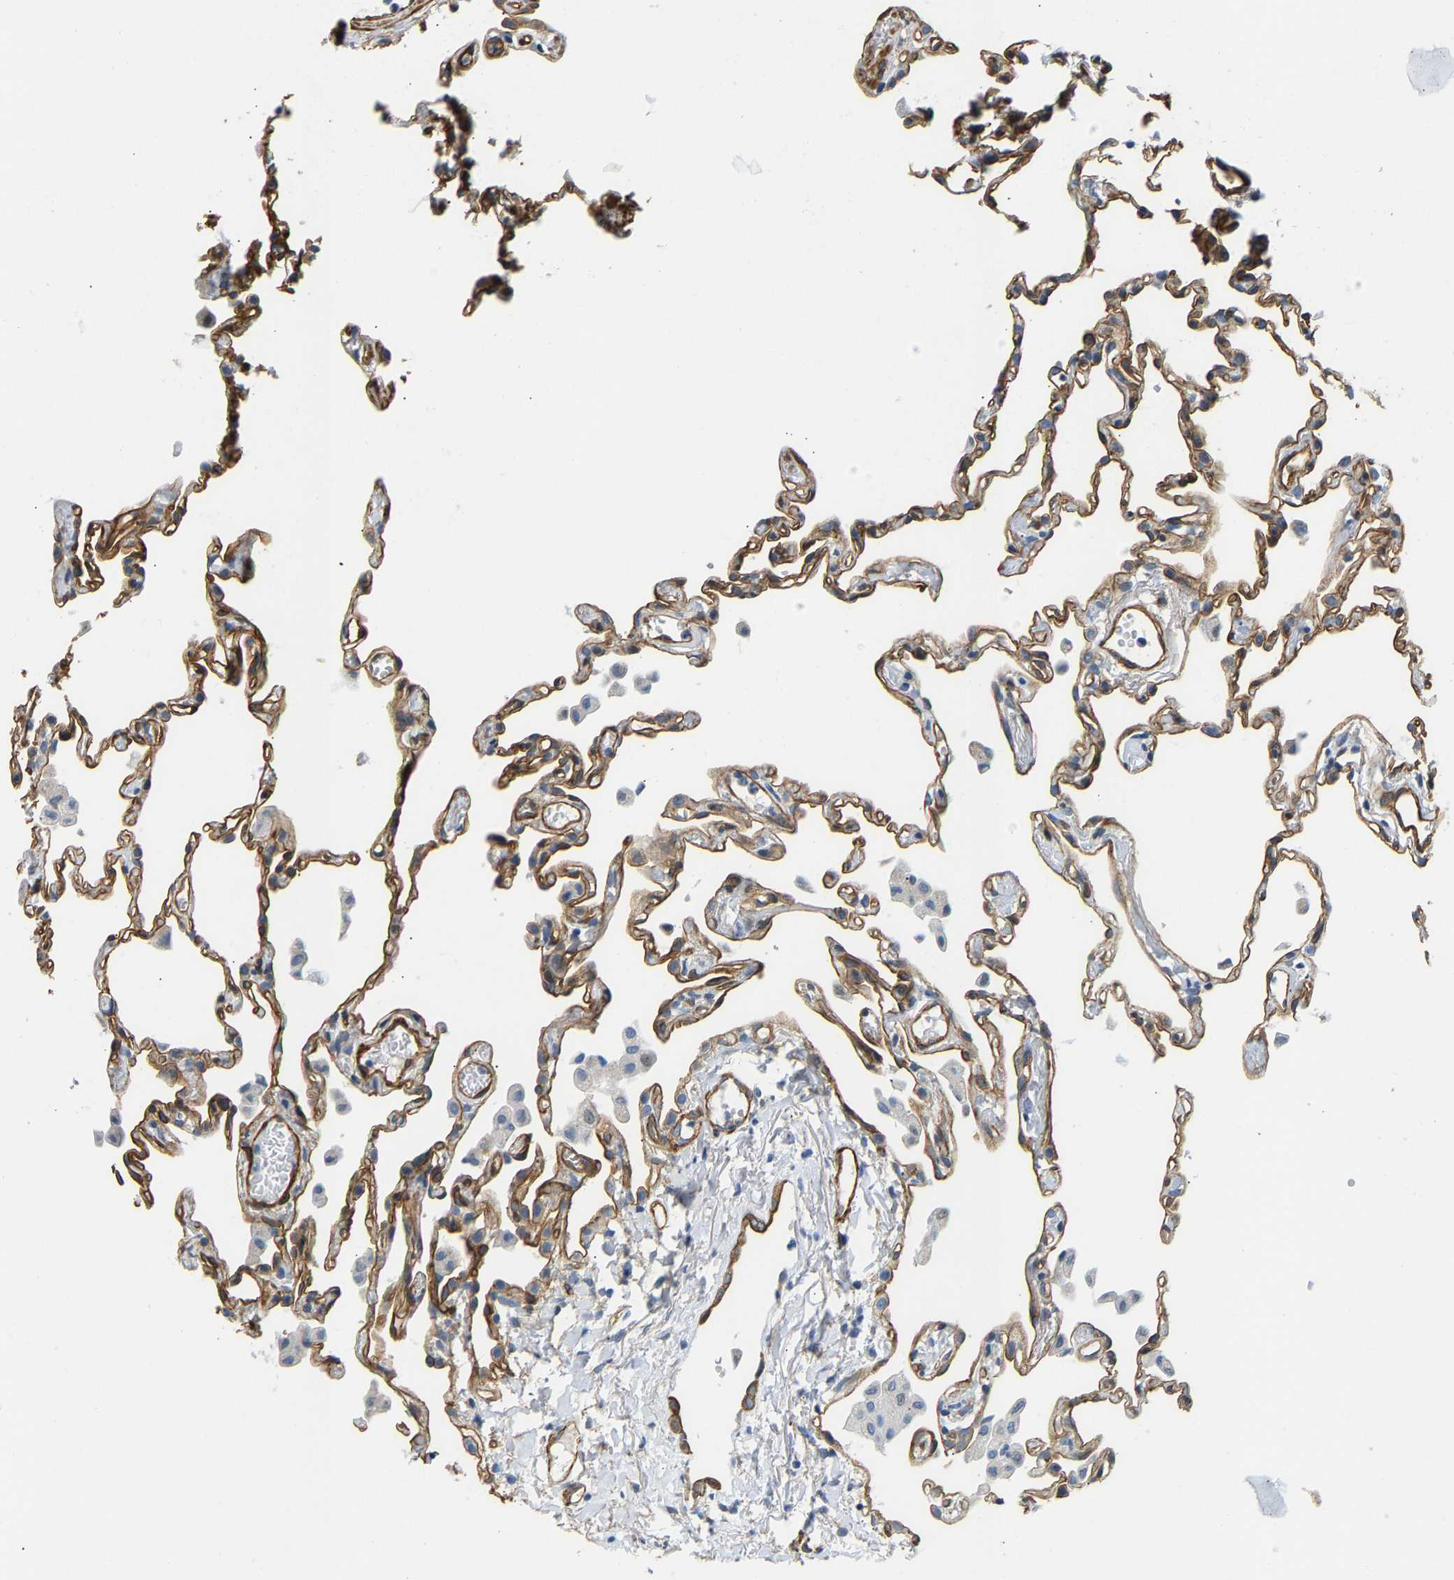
{"staining": {"intensity": "moderate", "quantity": "25%-75%", "location": "cytoplasmic/membranous"}, "tissue": "lung", "cell_type": "Alveolar cells", "image_type": "normal", "snomed": [{"axis": "morphology", "description": "Normal tissue, NOS"}, {"axis": "topography", "description": "Lung"}], "caption": "A high-resolution micrograph shows immunohistochemistry (IHC) staining of normal lung, which reveals moderate cytoplasmic/membranous positivity in approximately 25%-75% of alveolar cells. The staining is performed using DAB (3,3'-diaminobenzidine) brown chromogen to label protein expression. The nuclei are counter-stained blue using hematoxylin.", "gene": "PAWR", "patient": {"sex": "female", "age": 49}}